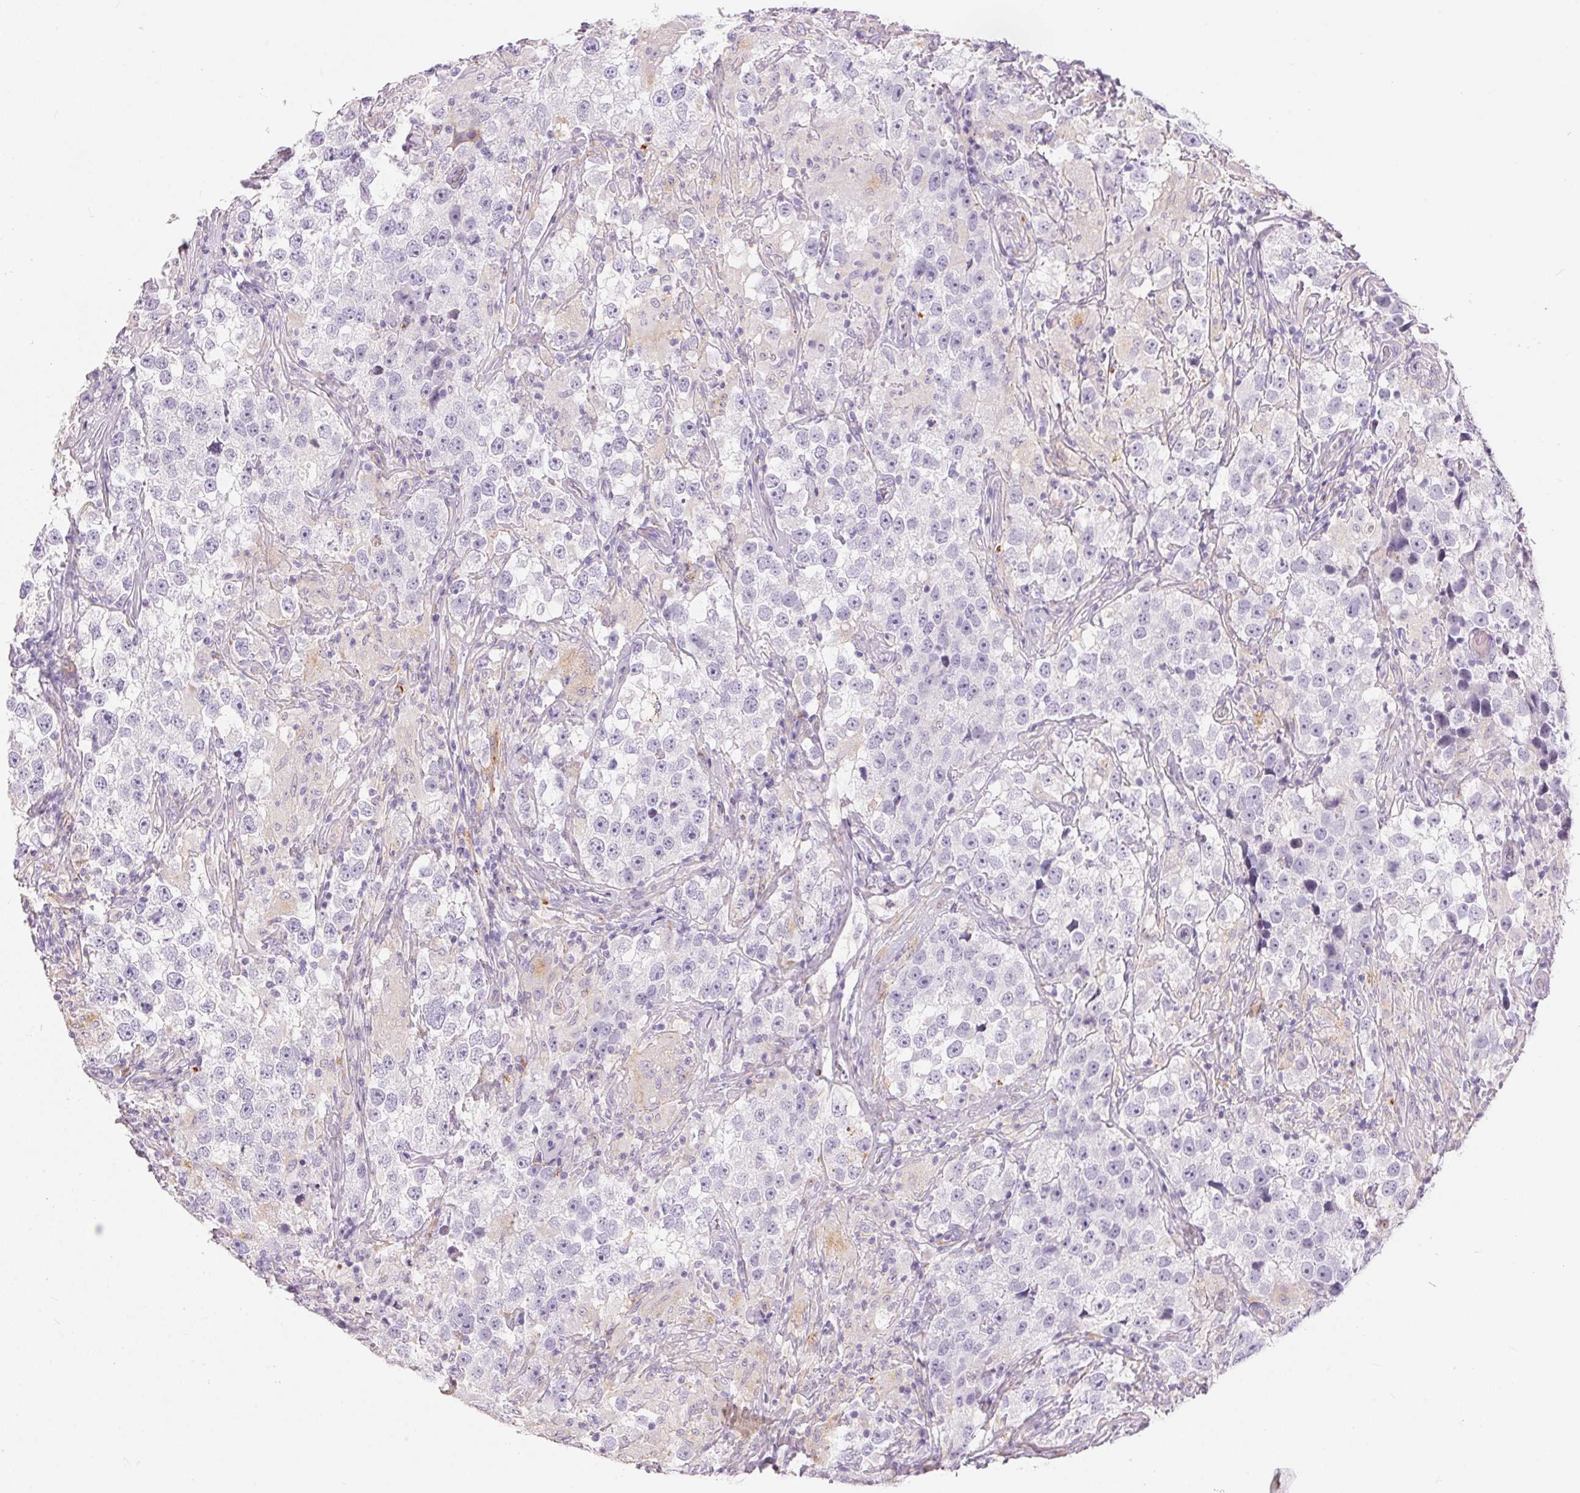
{"staining": {"intensity": "negative", "quantity": "none", "location": "none"}, "tissue": "testis cancer", "cell_type": "Tumor cells", "image_type": "cancer", "snomed": [{"axis": "morphology", "description": "Seminoma, NOS"}, {"axis": "topography", "description": "Testis"}], "caption": "This is an immunohistochemistry image of testis seminoma. There is no staining in tumor cells.", "gene": "PNLIPRP3", "patient": {"sex": "male", "age": 46}}